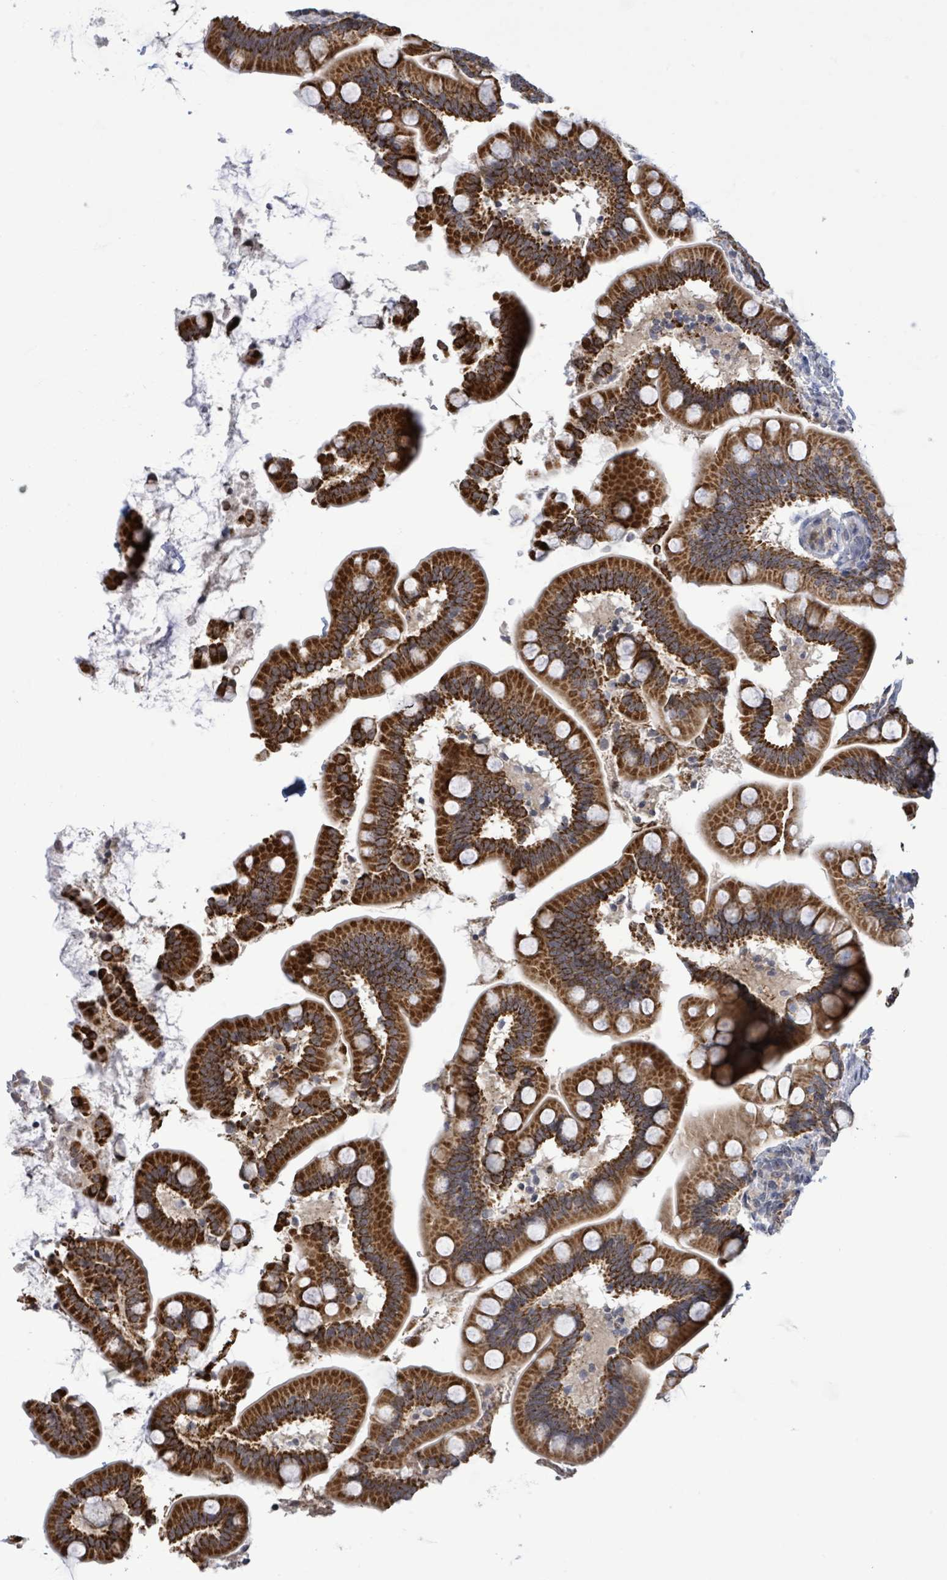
{"staining": {"intensity": "strong", "quantity": ">75%", "location": "cytoplasmic/membranous"}, "tissue": "small intestine", "cell_type": "Glandular cells", "image_type": "normal", "snomed": [{"axis": "morphology", "description": "Normal tissue, NOS"}, {"axis": "topography", "description": "Small intestine"}], "caption": "Small intestine stained for a protein (brown) reveals strong cytoplasmic/membranous positive expression in about >75% of glandular cells.", "gene": "COQ10B", "patient": {"sex": "female", "age": 64}}